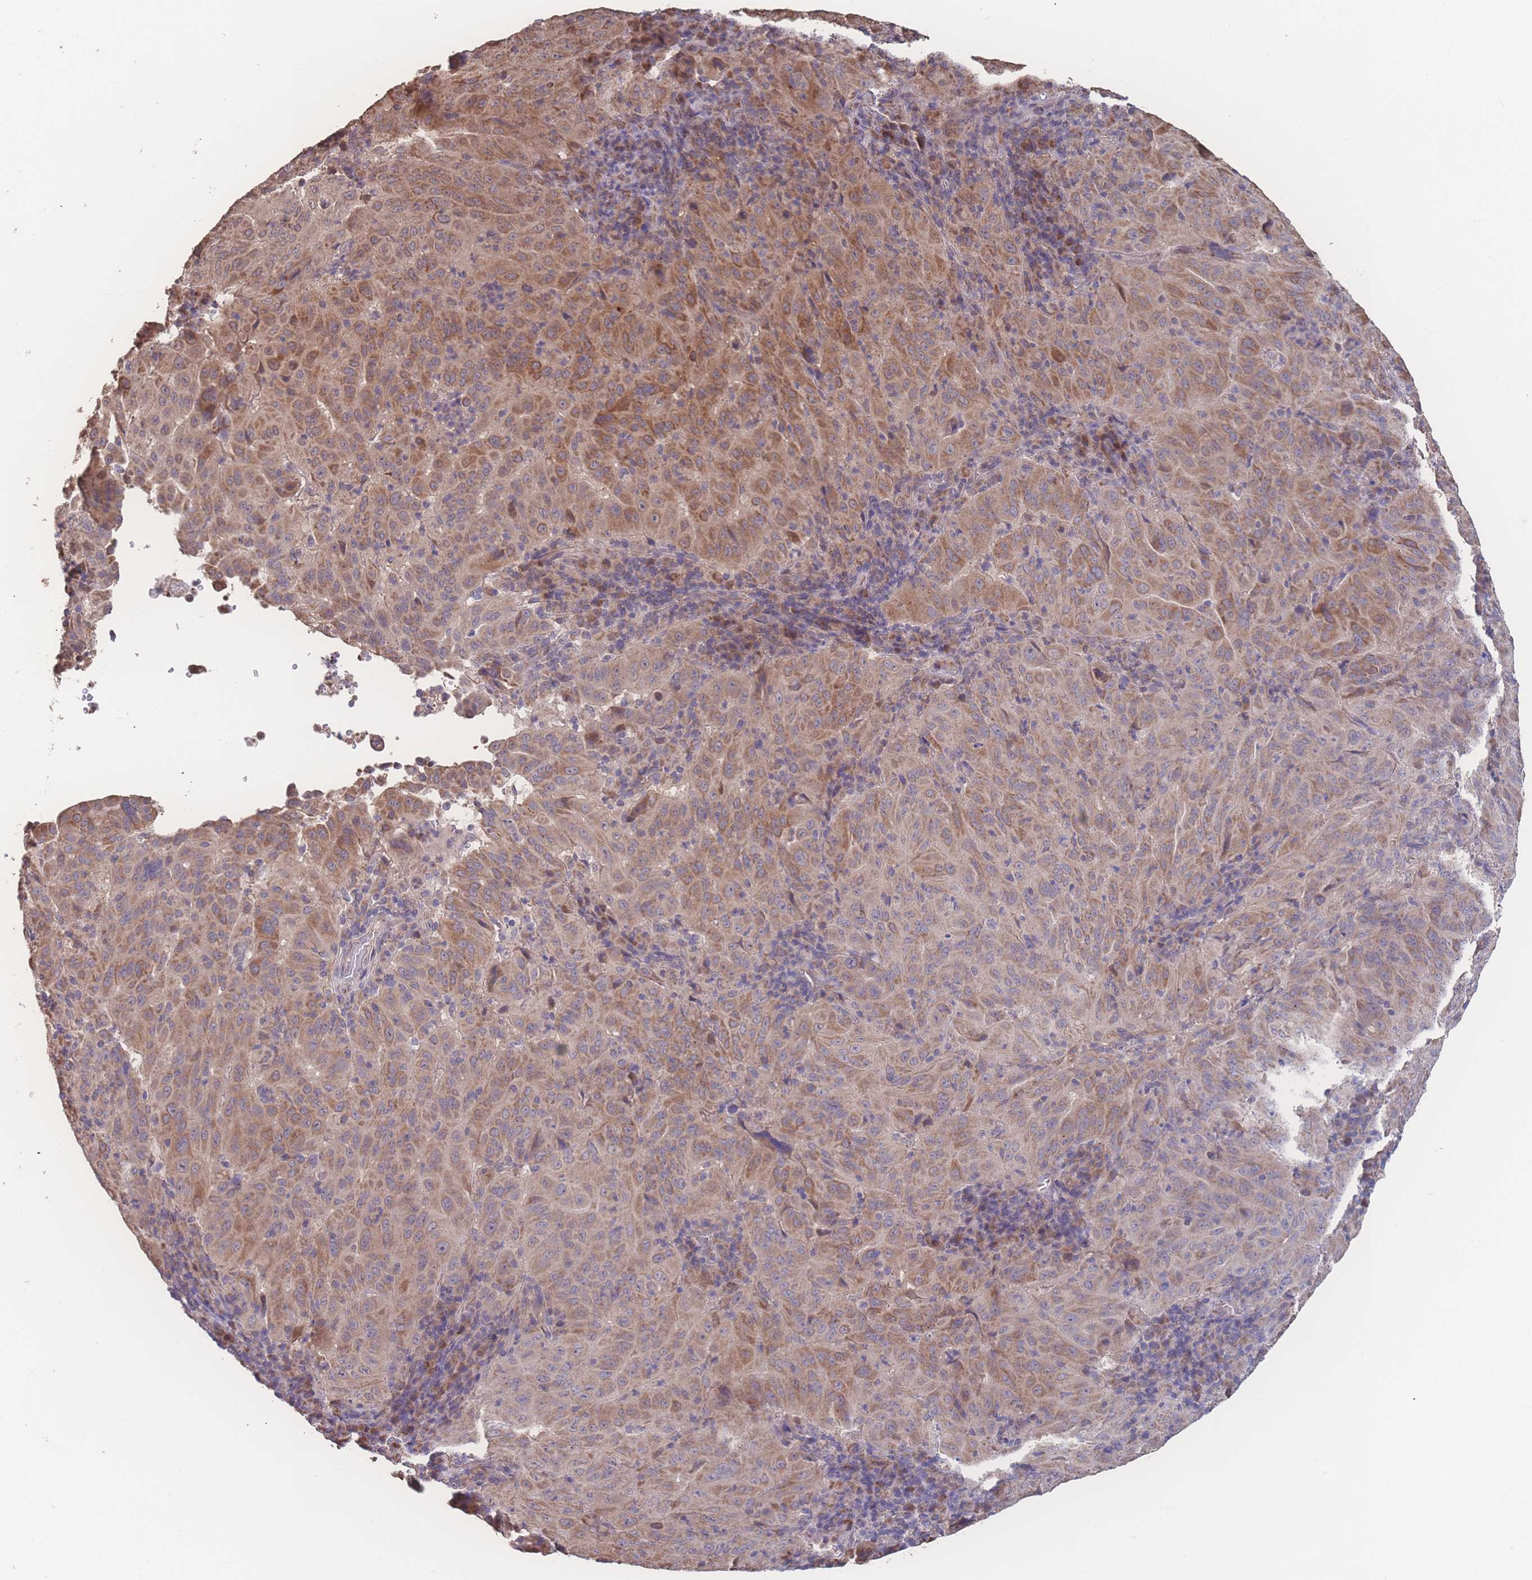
{"staining": {"intensity": "moderate", "quantity": ">75%", "location": "cytoplasmic/membranous"}, "tissue": "pancreatic cancer", "cell_type": "Tumor cells", "image_type": "cancer", "snomed": [{"axis": "morphology", "description": "Adenocarcinoma, NOS"}, {"axis": "topography", "description": "Pancreas"}], "caption": "Immunohistochemistry photomicrograph of pancreatic cancer stained for a protein (brown), which exhibits medium levels of moderate cytoplasmic/membranous staining in about >75% of tumor cells.", "gene": "SGSM3", "patient": {"sex": "male", "age": 63}}